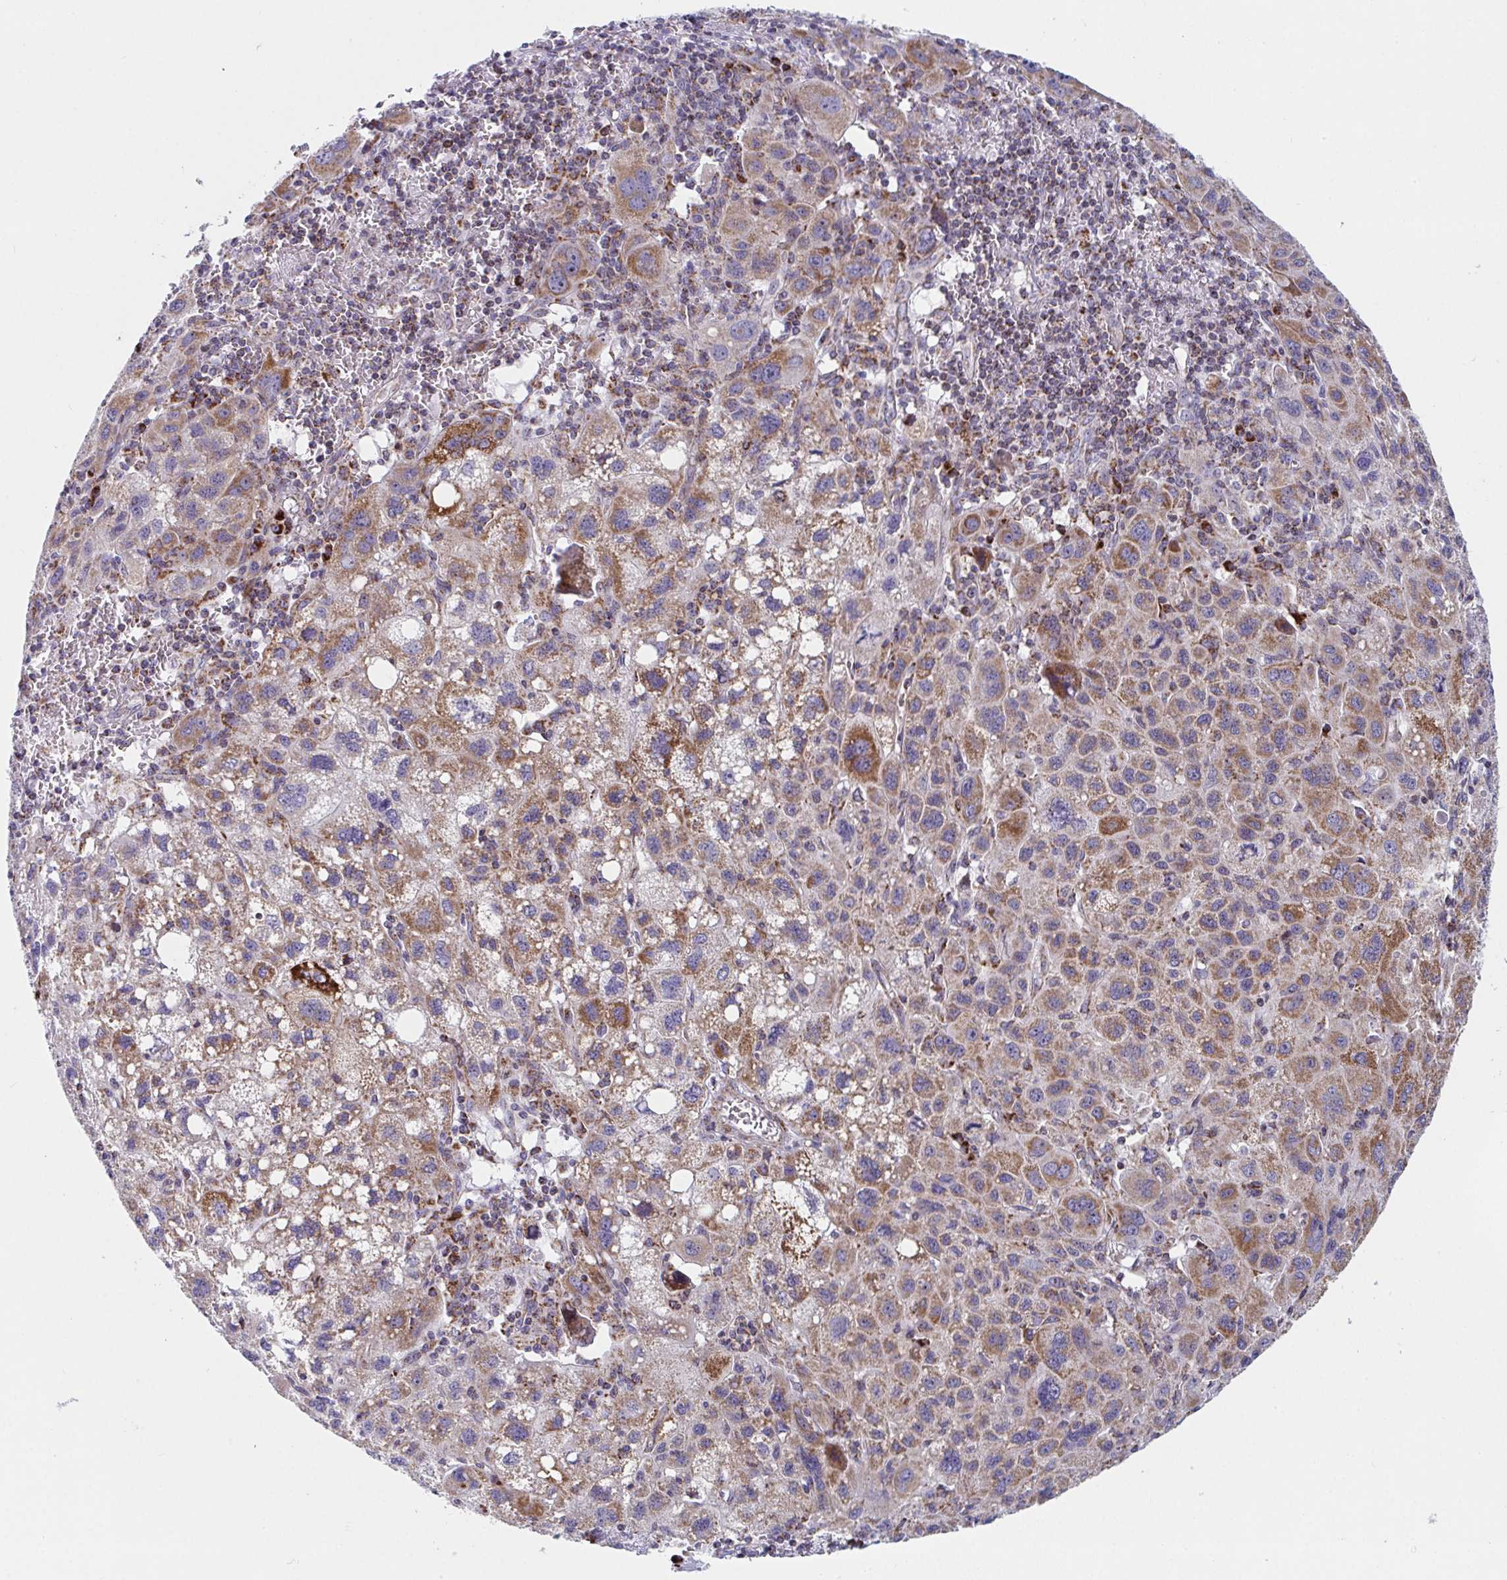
{"staining": {"intensity": "moderate", "quantity": "25%-75%", "location": "cytoplasmic/membranous"}, "tissue": "liver cancer", "cell_type": "Tumor cells", "image_type": "cancer", "snomed": [{"axis": "morphology", "description": "Carcinoma, Hepatocellular, NOS"}, {"axis": "topography", "description": "Liver"}], "caption": "A micrograph of human liver cancer stained for a protein demonstrates moderate cytoplasmic/membranous brown staining in tumor cells.", "gene": "ATP5MJ", "patient": {"sex": "female", "age": 77}}